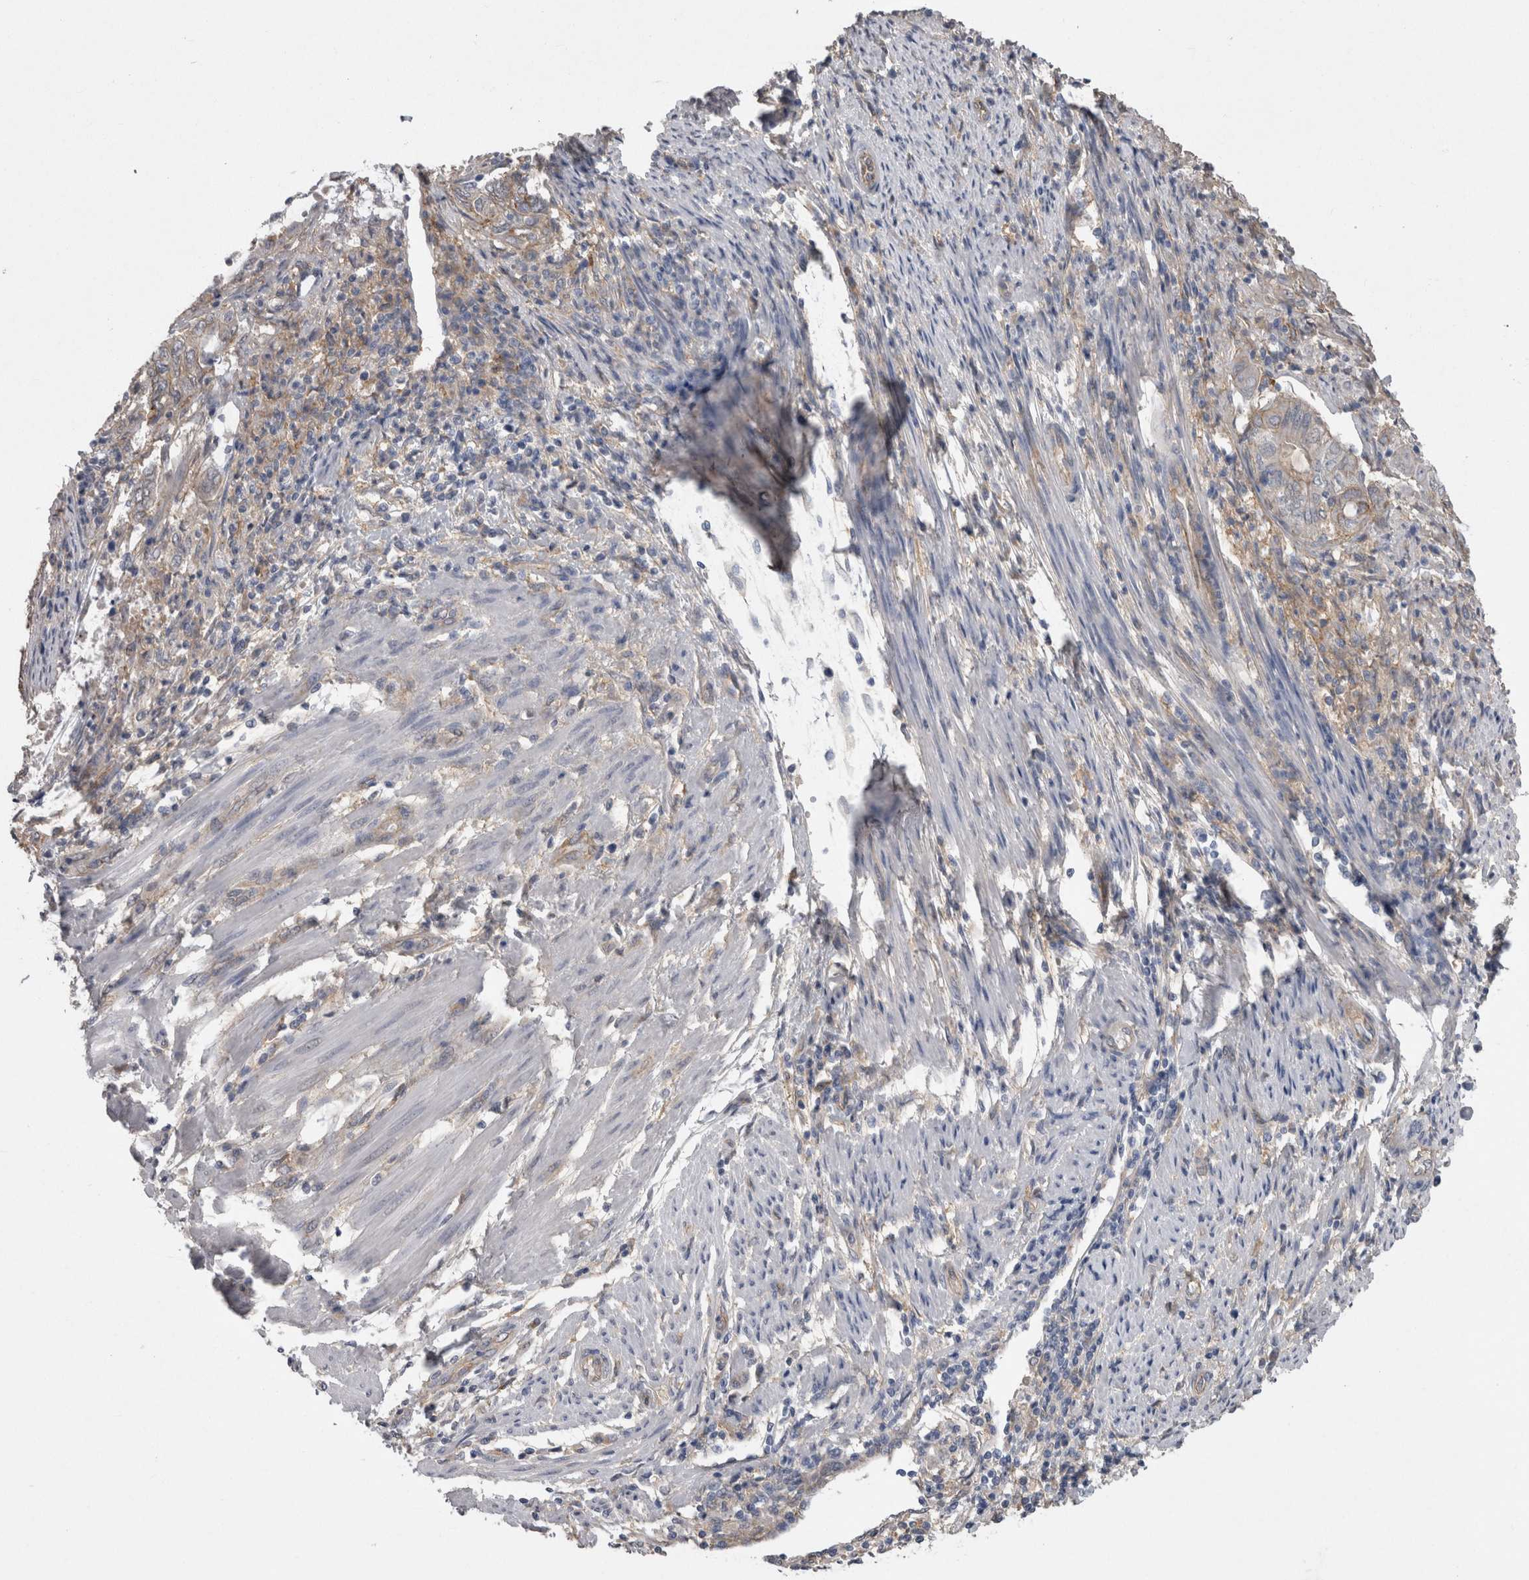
{"staining": {"intensity": "moderate", "quantity": "25%-75%", "location": "cytoplasmic/membranous"}, "tissue": "endometrial cancer", "cell_type": "Tumor cells", "image_type": "cancer", "snomed": [{"axis": "morphology", "description": "Adenocarcinoma, NOS"}, {"axis": "topography", "description": "Uterus"}, {"axis": "topography", "description": "Endometrium"}], "caption": "Immunohistochemical staining of adenocarcinoma (endometrial) exhibits moderate cytoplasmic/membranous protein expression in approximately 25%-75% of tumor cells. (Stains: DAB in brown, nuclei in blue, Microscopy: brightfield microscopy at high magnification).", "gene": "NECTIN2", "patient": {"sex": "female", "age": 70}}